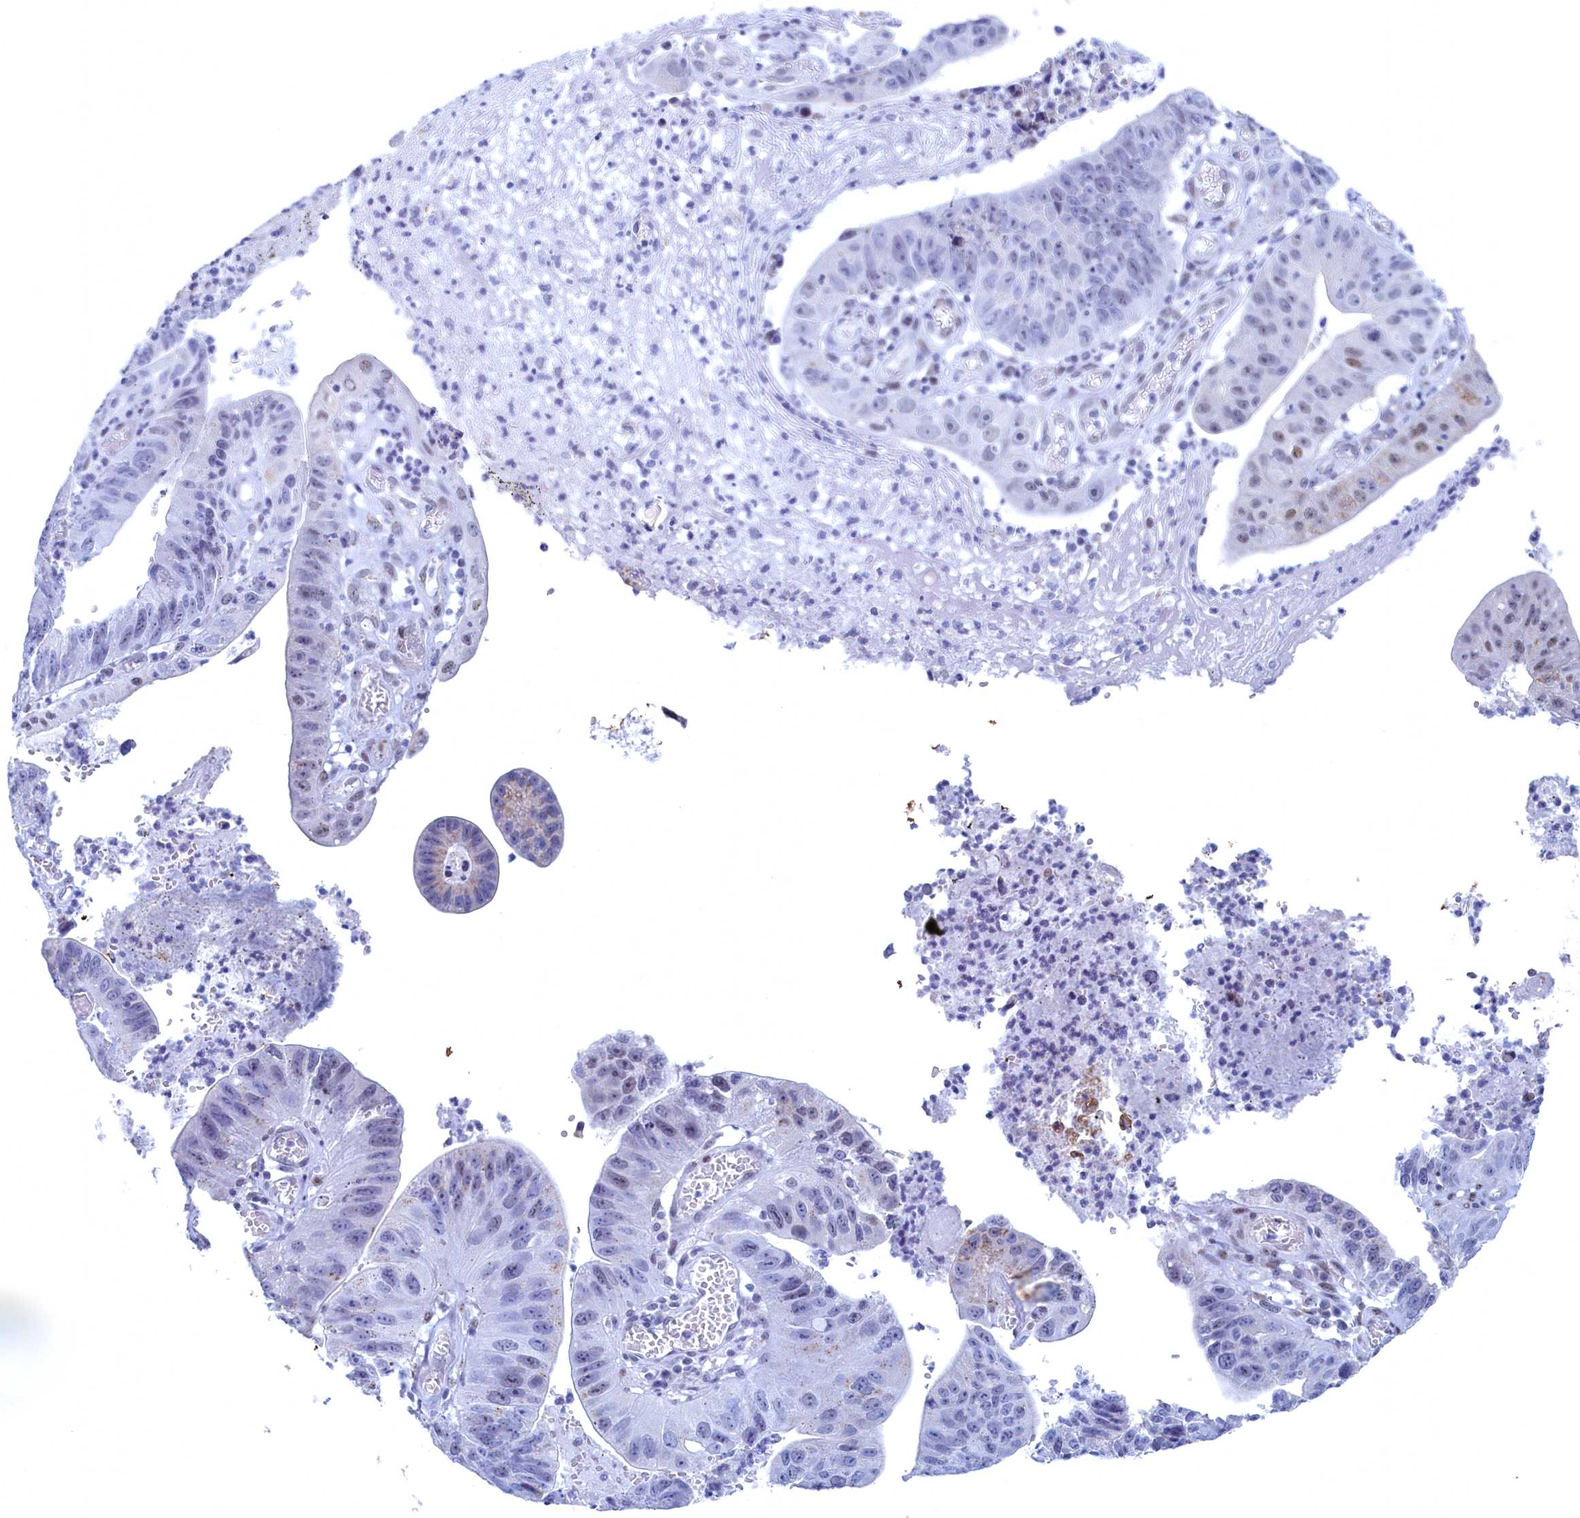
{"staining": {"intensity": "weak", "quantity": "<25%", "location": "nuclear"}, "tissue": "stomach cancer", "cell_type": "Tumor cells", "image_type": "cancer", "snomed": [{"axis": "morphology", "description": "Adenocarcinoma, NOS"}, {"axis": "topography", "description": "Stomach"}], "caption": "High magnification brightfield microscopy of stomach adenocarcinoma stained with DAB (3,3'-diaminobenzidine) (brown) and counterstained with hematoxylin (blue): tumor cells show no significant staining.", "gene": "WDR76", "patient": {"sex": "male", "age": 59}}